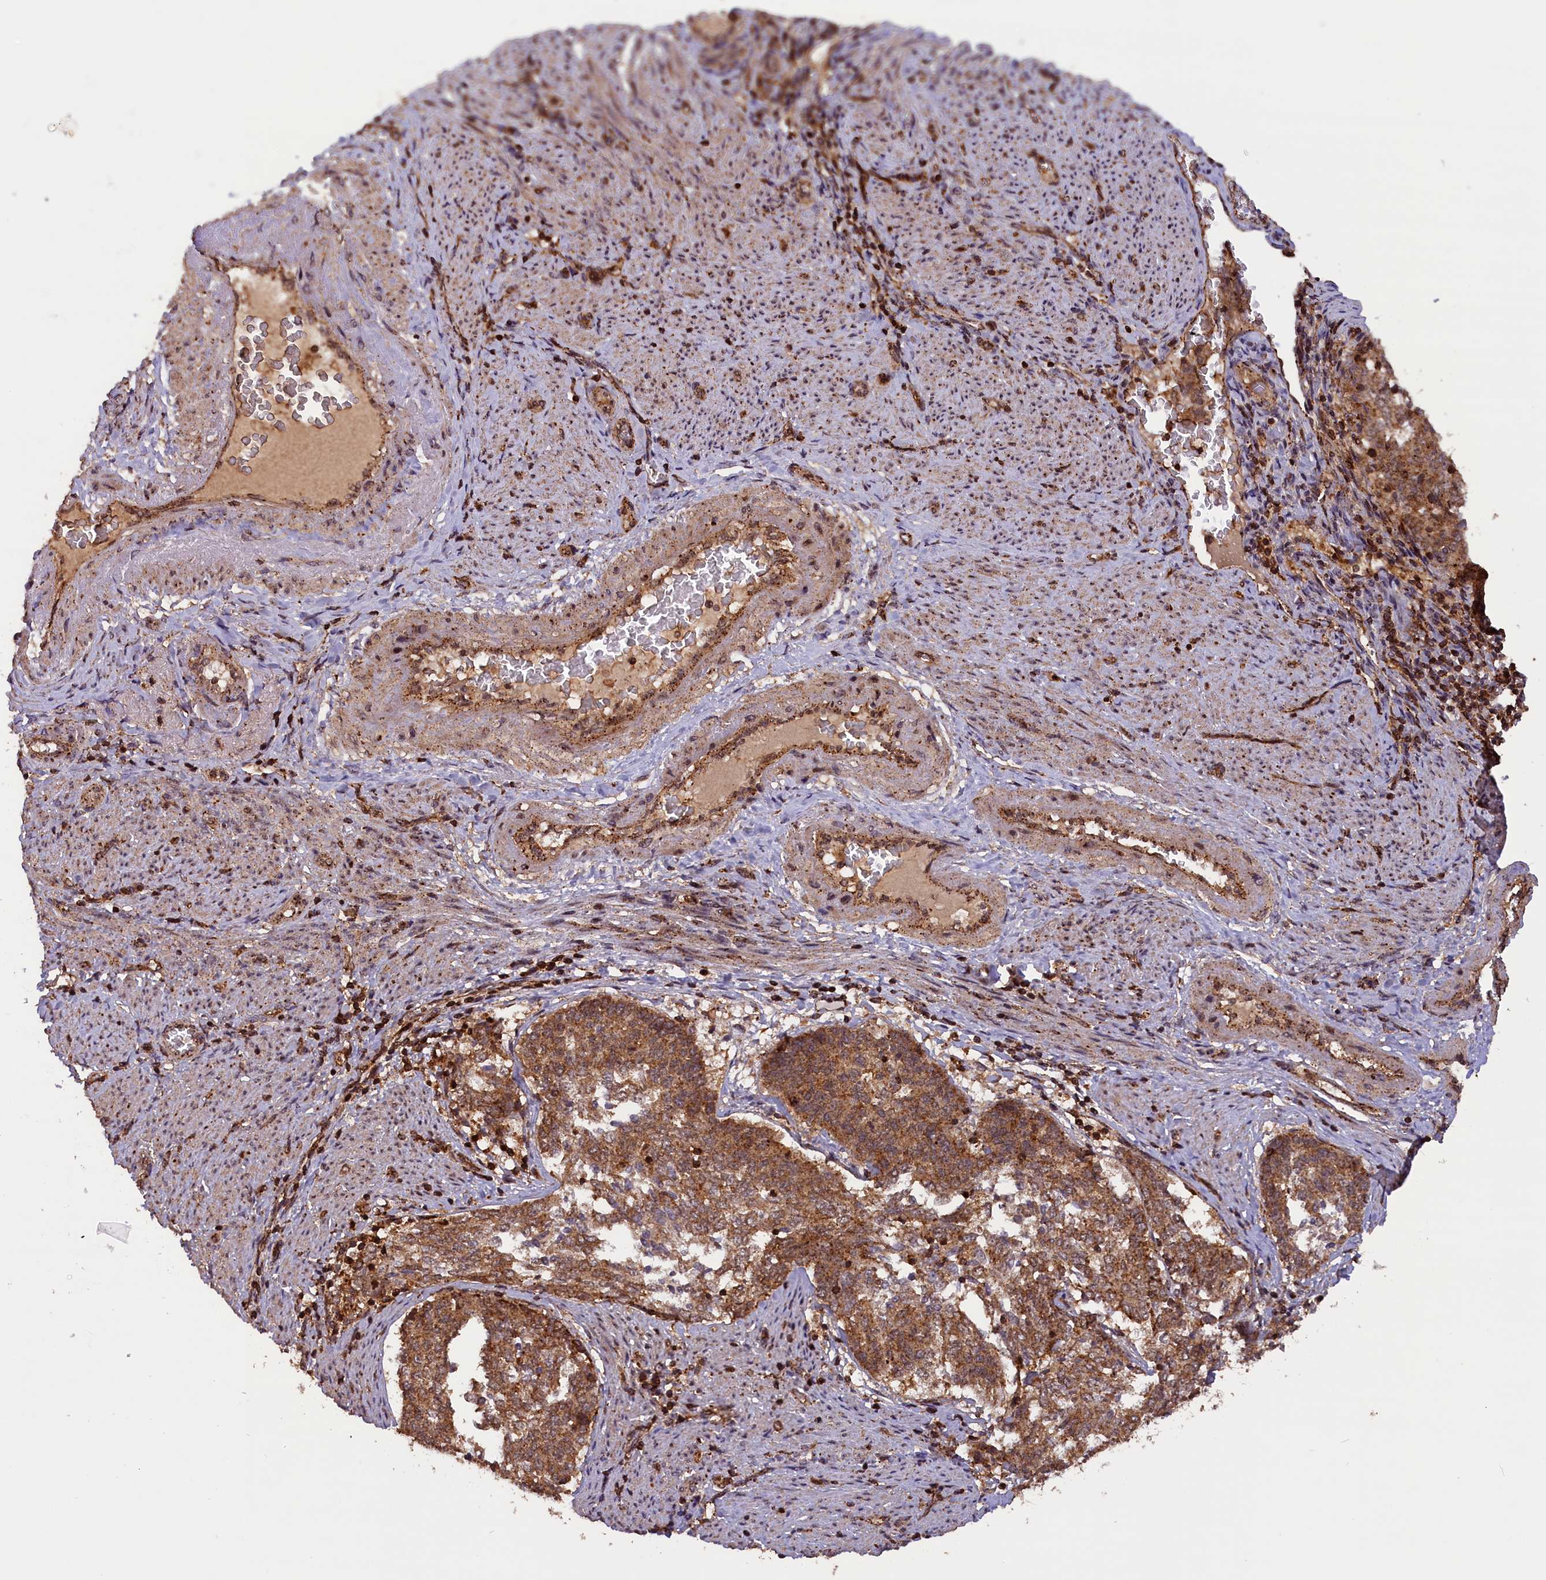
{"staining": {"intensity": "strong", "quantity": ">75%", "location": "cytoplasmic/membranous"}, "tissue": "endometrial cancer", "cell_type": "Tumor cells", "image_type": "cancer", "snomed": [{"axis": "morphology", "description": "Adenocarcinoma, NOS"}, {"axis": "topography", "description": "Endometrium"}], "caption": "A brown stain highlights strong cytoplasmic/membranous positivity of a protein in human endometrial cancer (adenocarcinoma) tumor cells.", "gene": "IST1", "patient": {"sex": "female", "age": 80}}